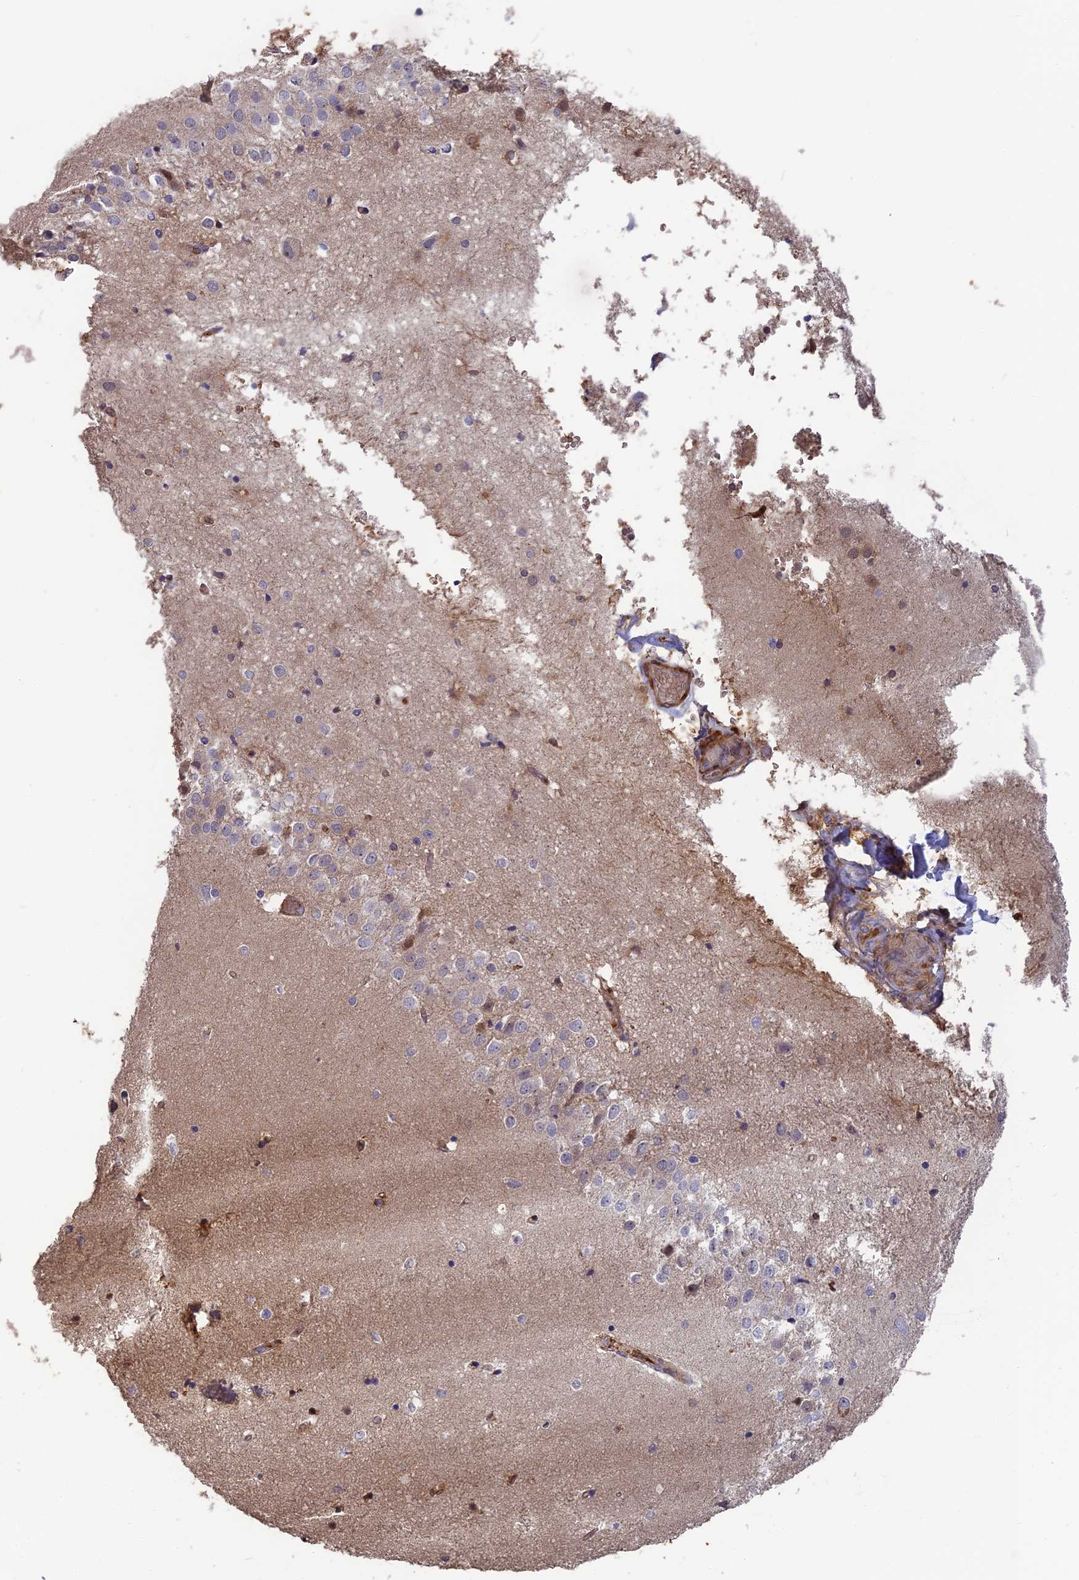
{"staining": {"intensity": "moderate", "quantity": "<25%", "location": "cytoplasmic/membranous"}, "tissue": "hippocampus", "cell_type": "Glial cells", "image_type": "normal", "snomed": [{"axis": "morphology", "description": "Normal tissue, NOS"}, {"axis": "topography", "description": "Hippocampus"}], "caption": "Normal hippocampus demonstrates moderate cytoplasmic/membranous expression in approximately <25% of glial cells, visualized by immunohistochemistry. (Stains: DAB (3,3'-diaminobenzidine) in brown, nuclei in blue, Microscopy: brightfield microscopy at high magnification).", "gene": "ERMAP", "patient": {"sex": "female", "age": 52}}